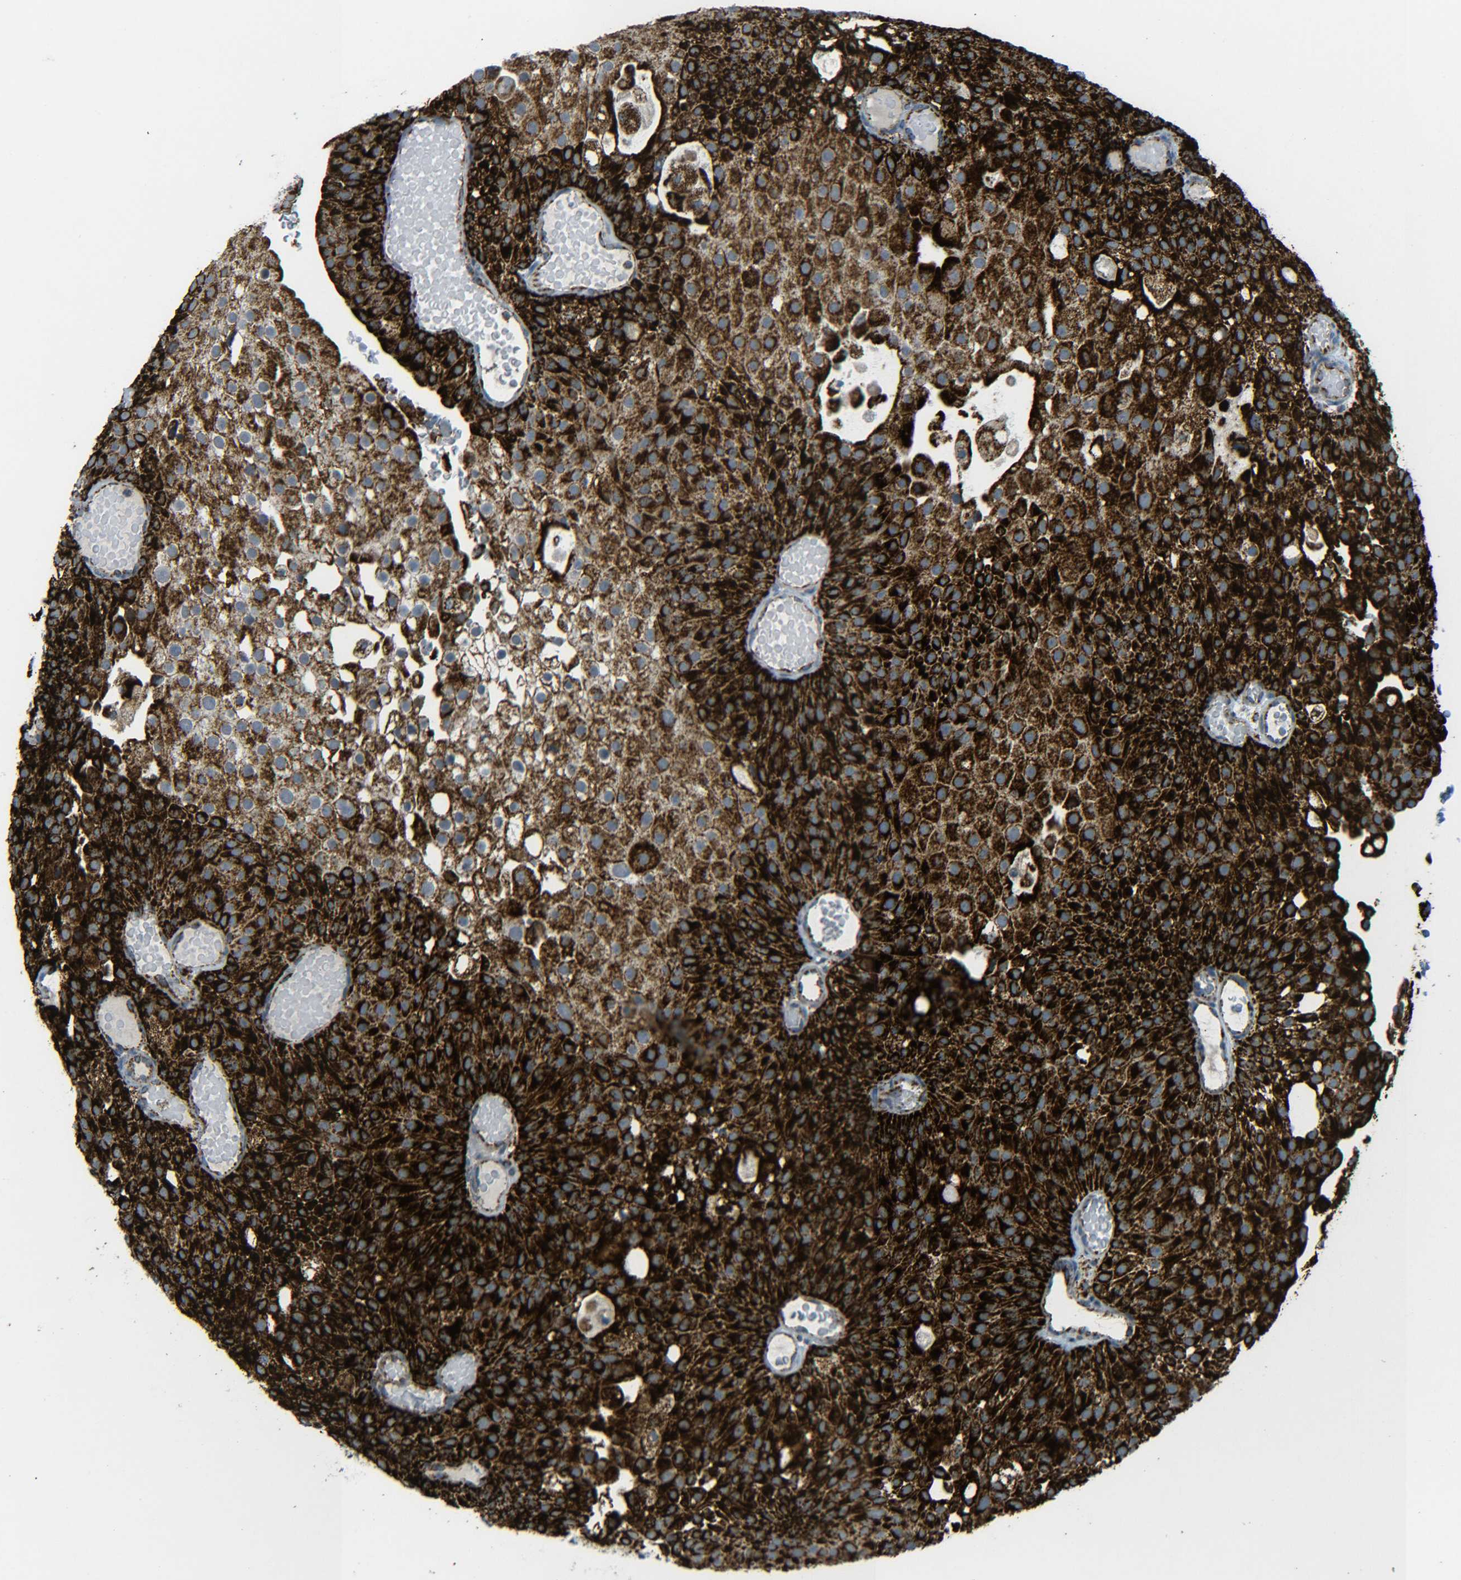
{"staining": {"intensity": "strong", "quantity": ">75%", "location": "cytoplasmic/membranous"}, "tissue": "urothelial cancer", "cell_type": "Tumor cells", "image_type": "cancer", "snomed": [{"axis": "morphology", "description": "Urothelial carcinoma, Low grade"}, {"axis": "topography", "description": "Urinary bladder"}], "caption": "Urothelial cancer stained for a protein (brown) reveals strong cytoplasmic/membranous positive positivity in approximately >75% of tumor cells.", "gene": "CYB5R1", "patient": {"sex": "male", "age": 78}}